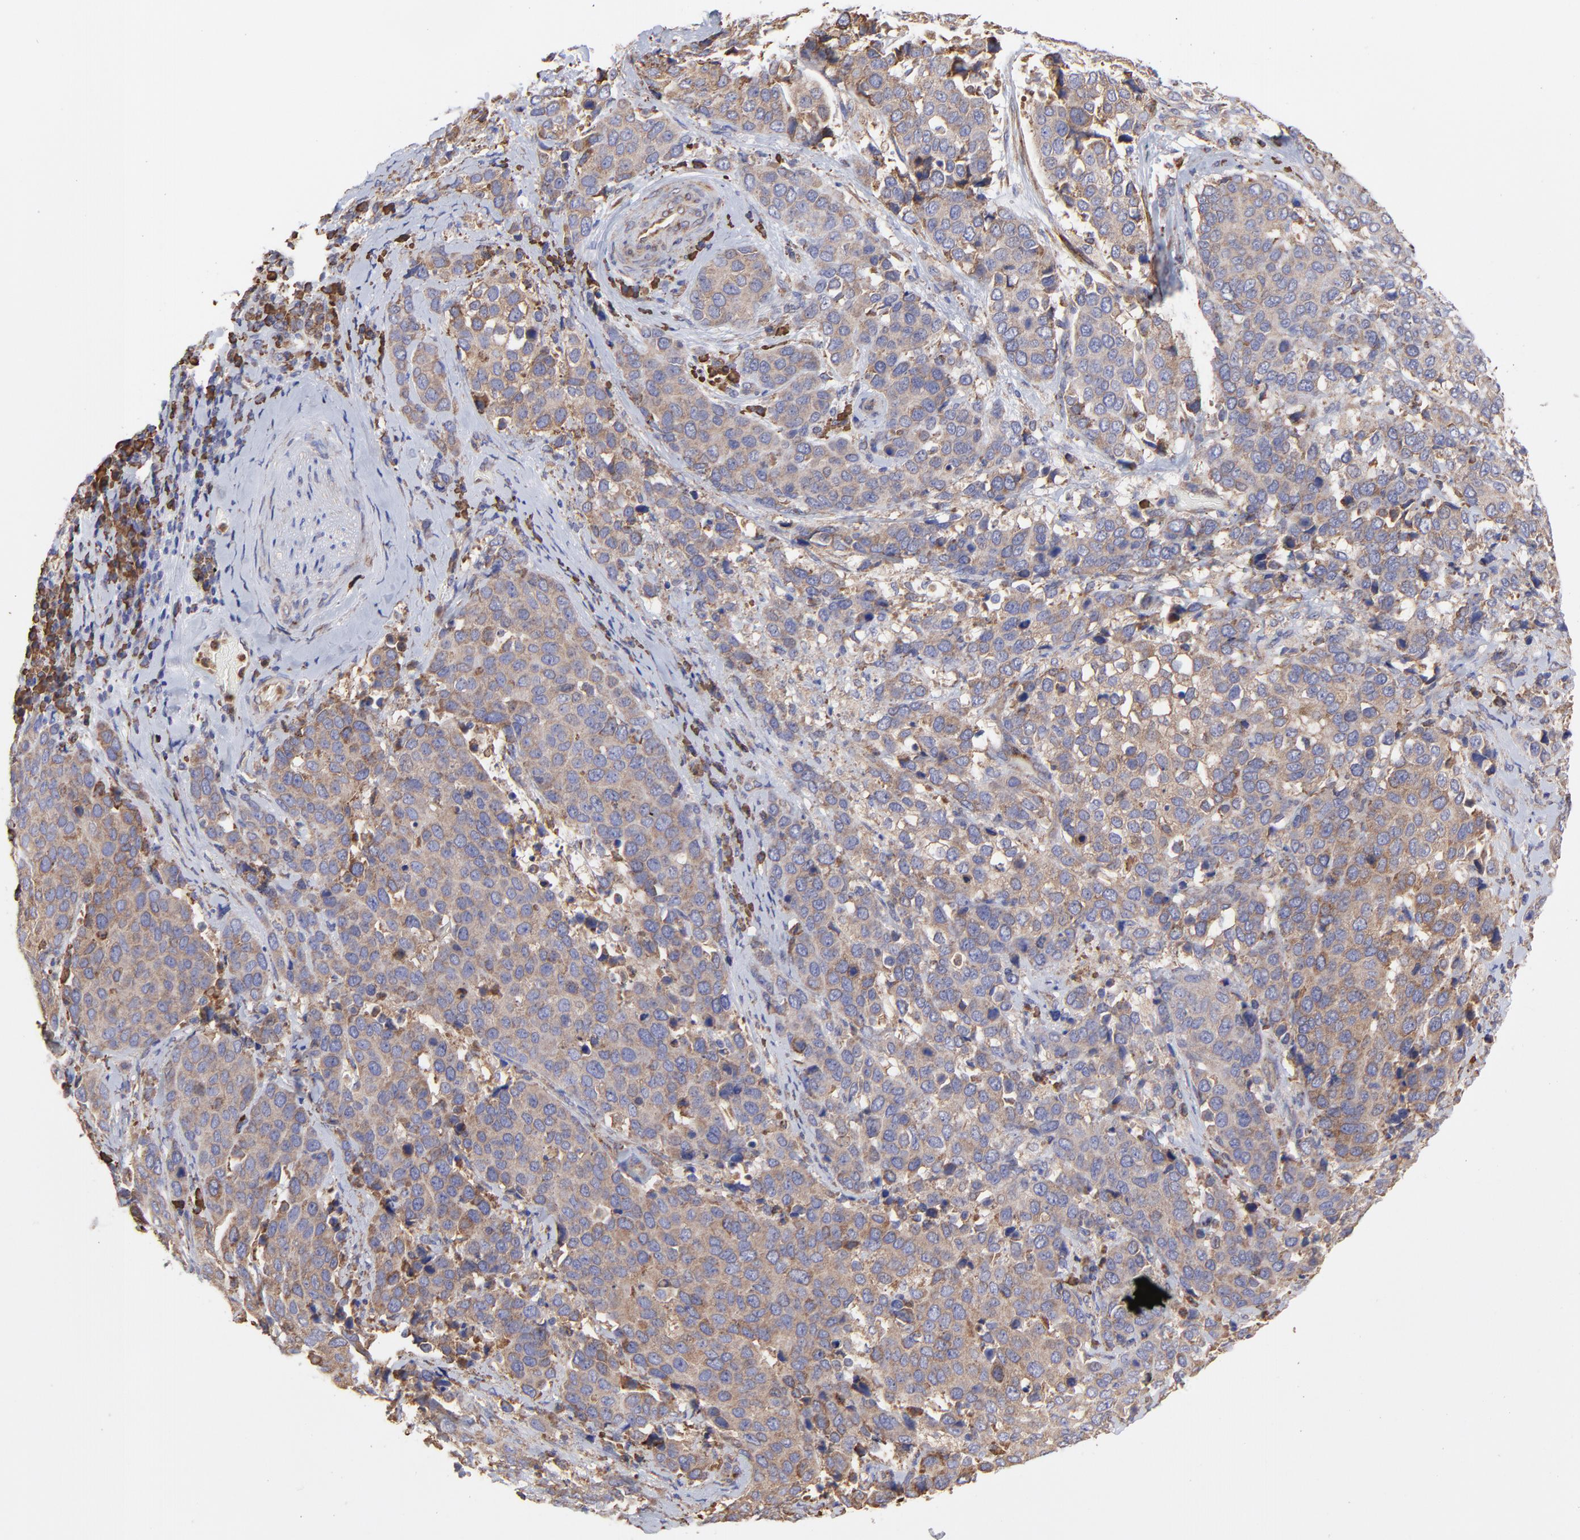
{"staining": {"intensity": "weak", "quantity": ">75%", "location": "cytoplasmic/membranous"}, "tissue": "cervical cancer", "cell_type": "Tumor cells", "image_type": "cancer", "snomed": [{"axis": "morphology", "description": "Squamous cell carcinoma, NOS"}, {"axis": "topography", "description": "Cervix"}], "caption": "The immunohistochemical stain shows weak cytoplasmic/membranous staining in tumor cells of cervical squamous cell carcinoma tissue. (brown staining indicates protein expression, while blue staining denotes nuclei).", "gene": "PFKM", "patient": {"sex": "female", "age": 54}}